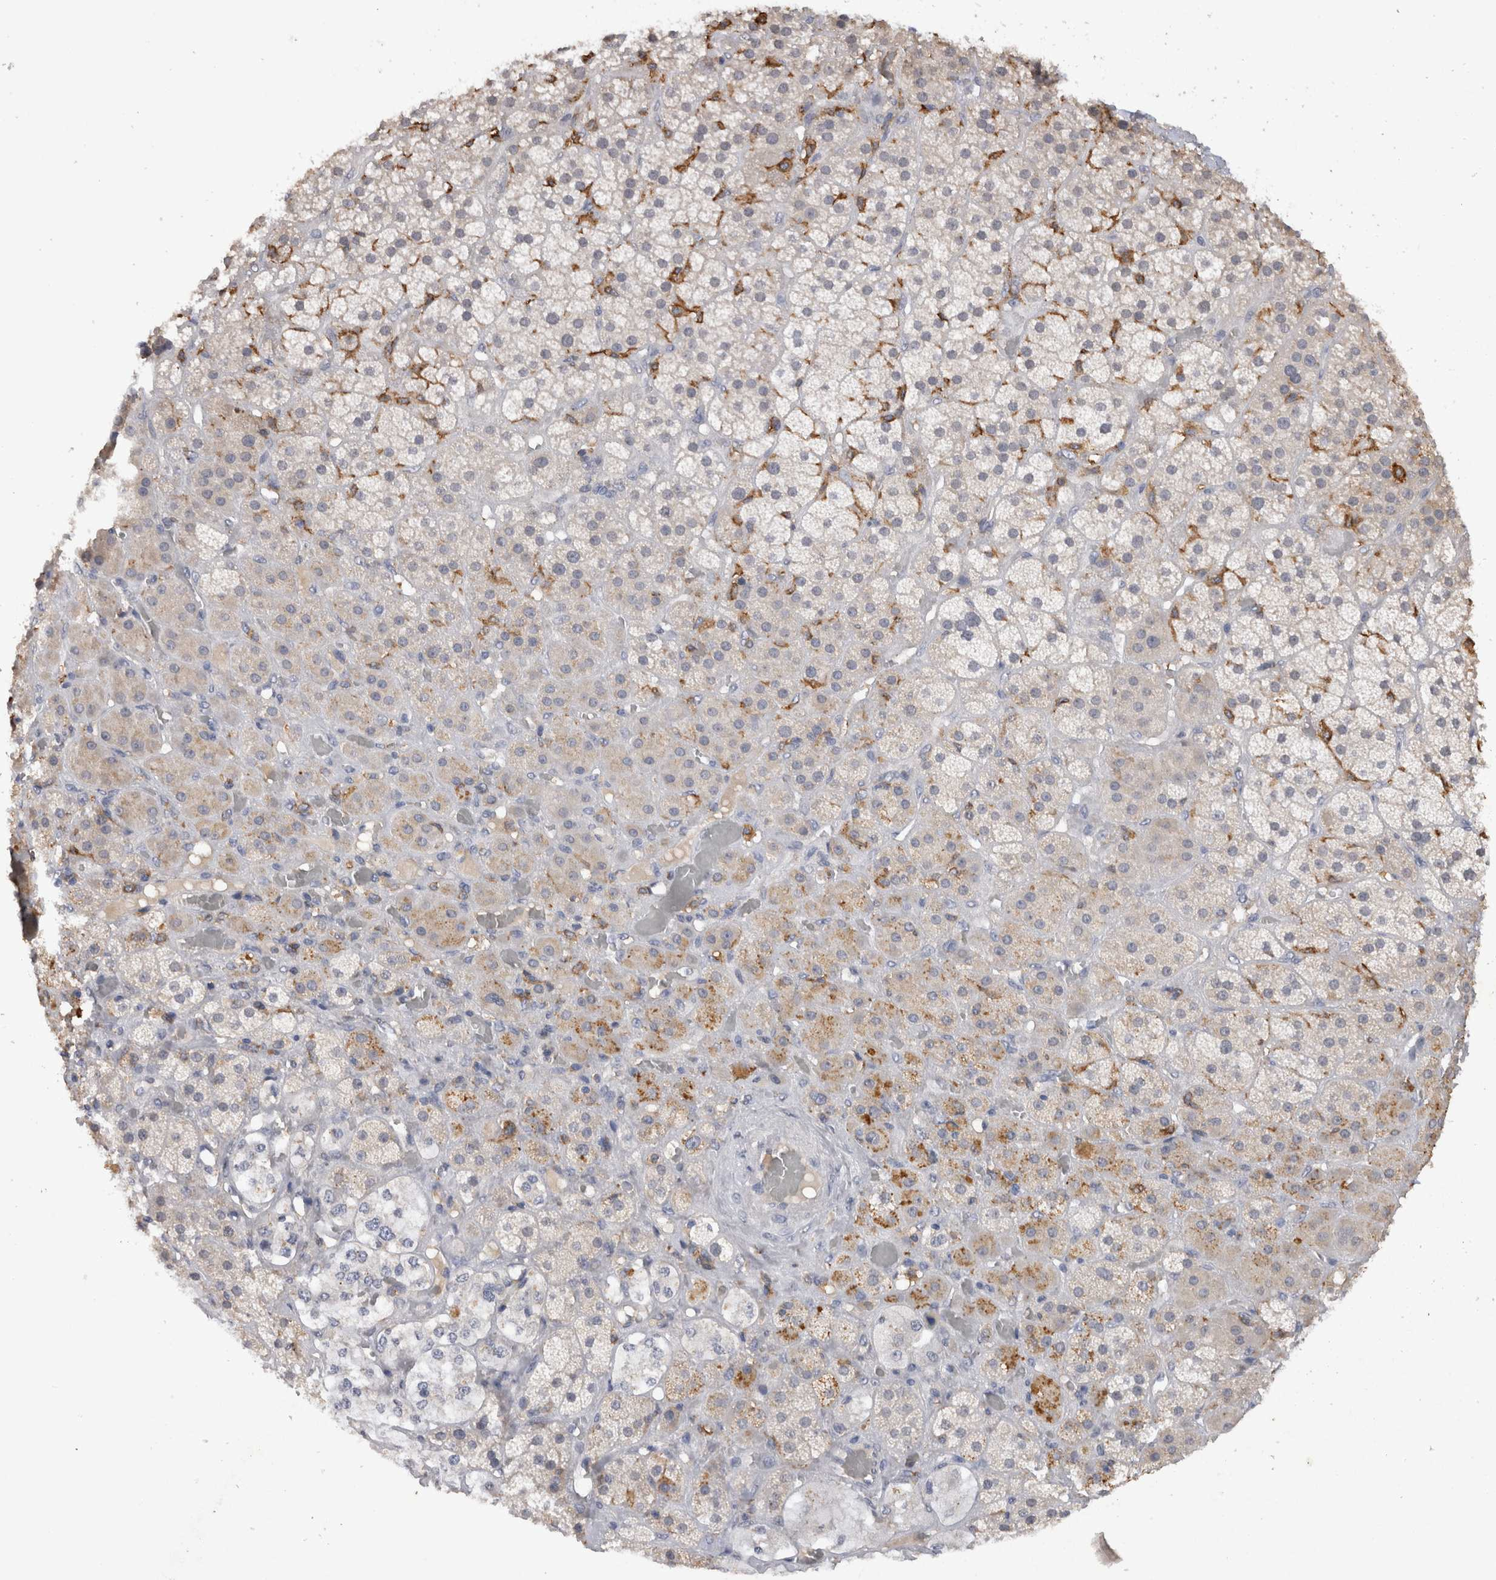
{"staining": {"intensity": "moderate", "quantity": "<25%", "location": "cytoplasmic/membranous"}, "tissue": "adrenal gland", "cell_type": "Glandular cells", "image_type": "normal", "snomed": [{"axis": "morphology", "description": "Normal tissue, NOS"}, {"axis": "topography", "description": "Adrenal gland"}], "caption": "High-magnification brightfield microscopy of normal adrenal gland stained with DAB (brown) and counterstained with hematoxylin (blue). glandular cells exhibit moderate cytoplasmic/membranous positivity is appreciated in about<25% of cells.", "gene": "VSIG4", "patient": {"sex": "male", "age": 57}}